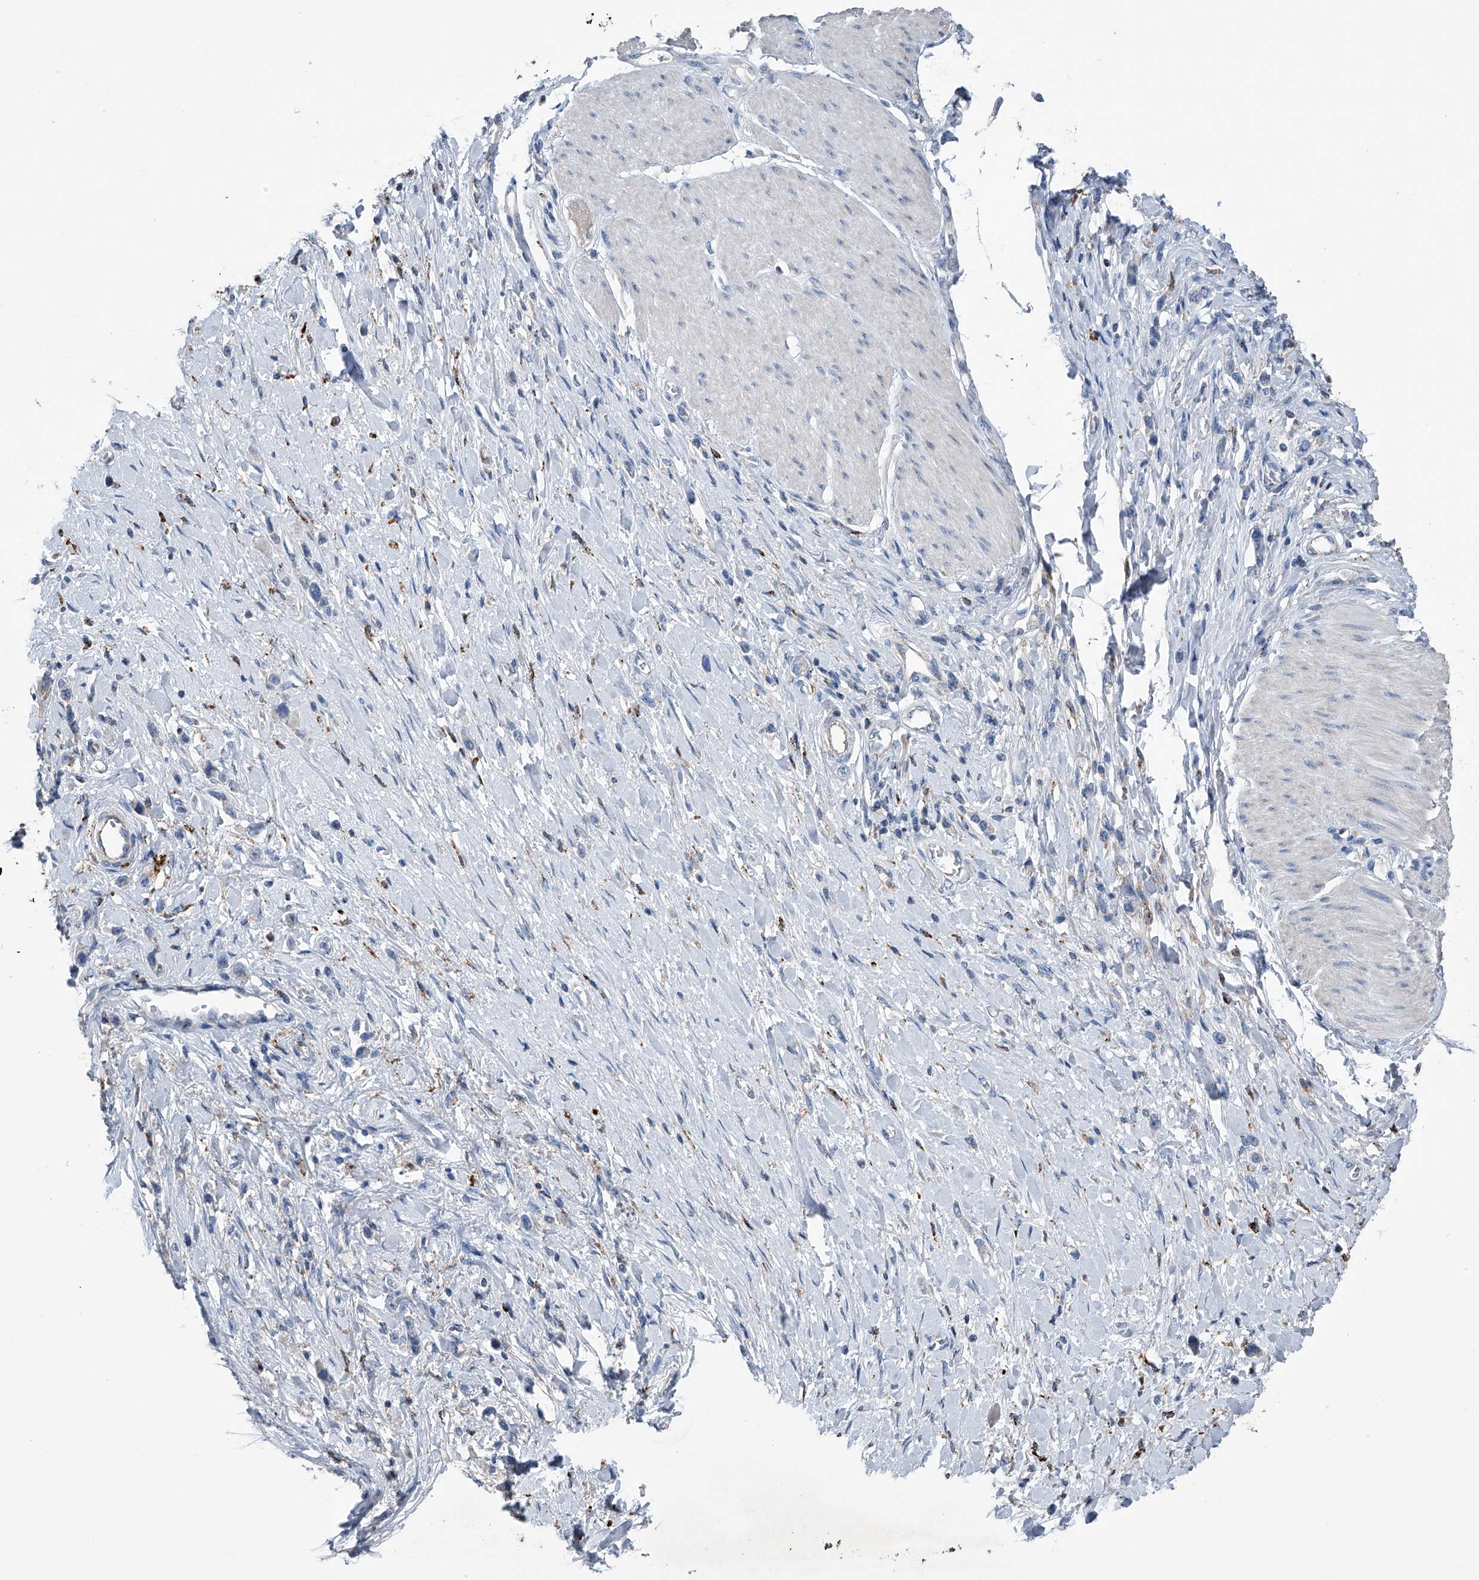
{"staining": {"intensity": "negative", "quantity": "none", "location": "none"}, "tissue": "stomach cancer", "cell_type": "Tumor cells", "image_type": "cancer", "snomed": [{"axis": "morphology", "description": "Adenocarcinoma, NOS"}, {"axis": "topography", "description": "Stomach"}], "caption": "A micrograph of stomach cancer stained for a protein reveals no brown staining in tumor cells. (DAB (3,3'-diaminobenzidine) immunohistochemistry with hematoxylin counter stain).", "gene": "ZNF772", "patient": {"sex": "female", "age": 65}}